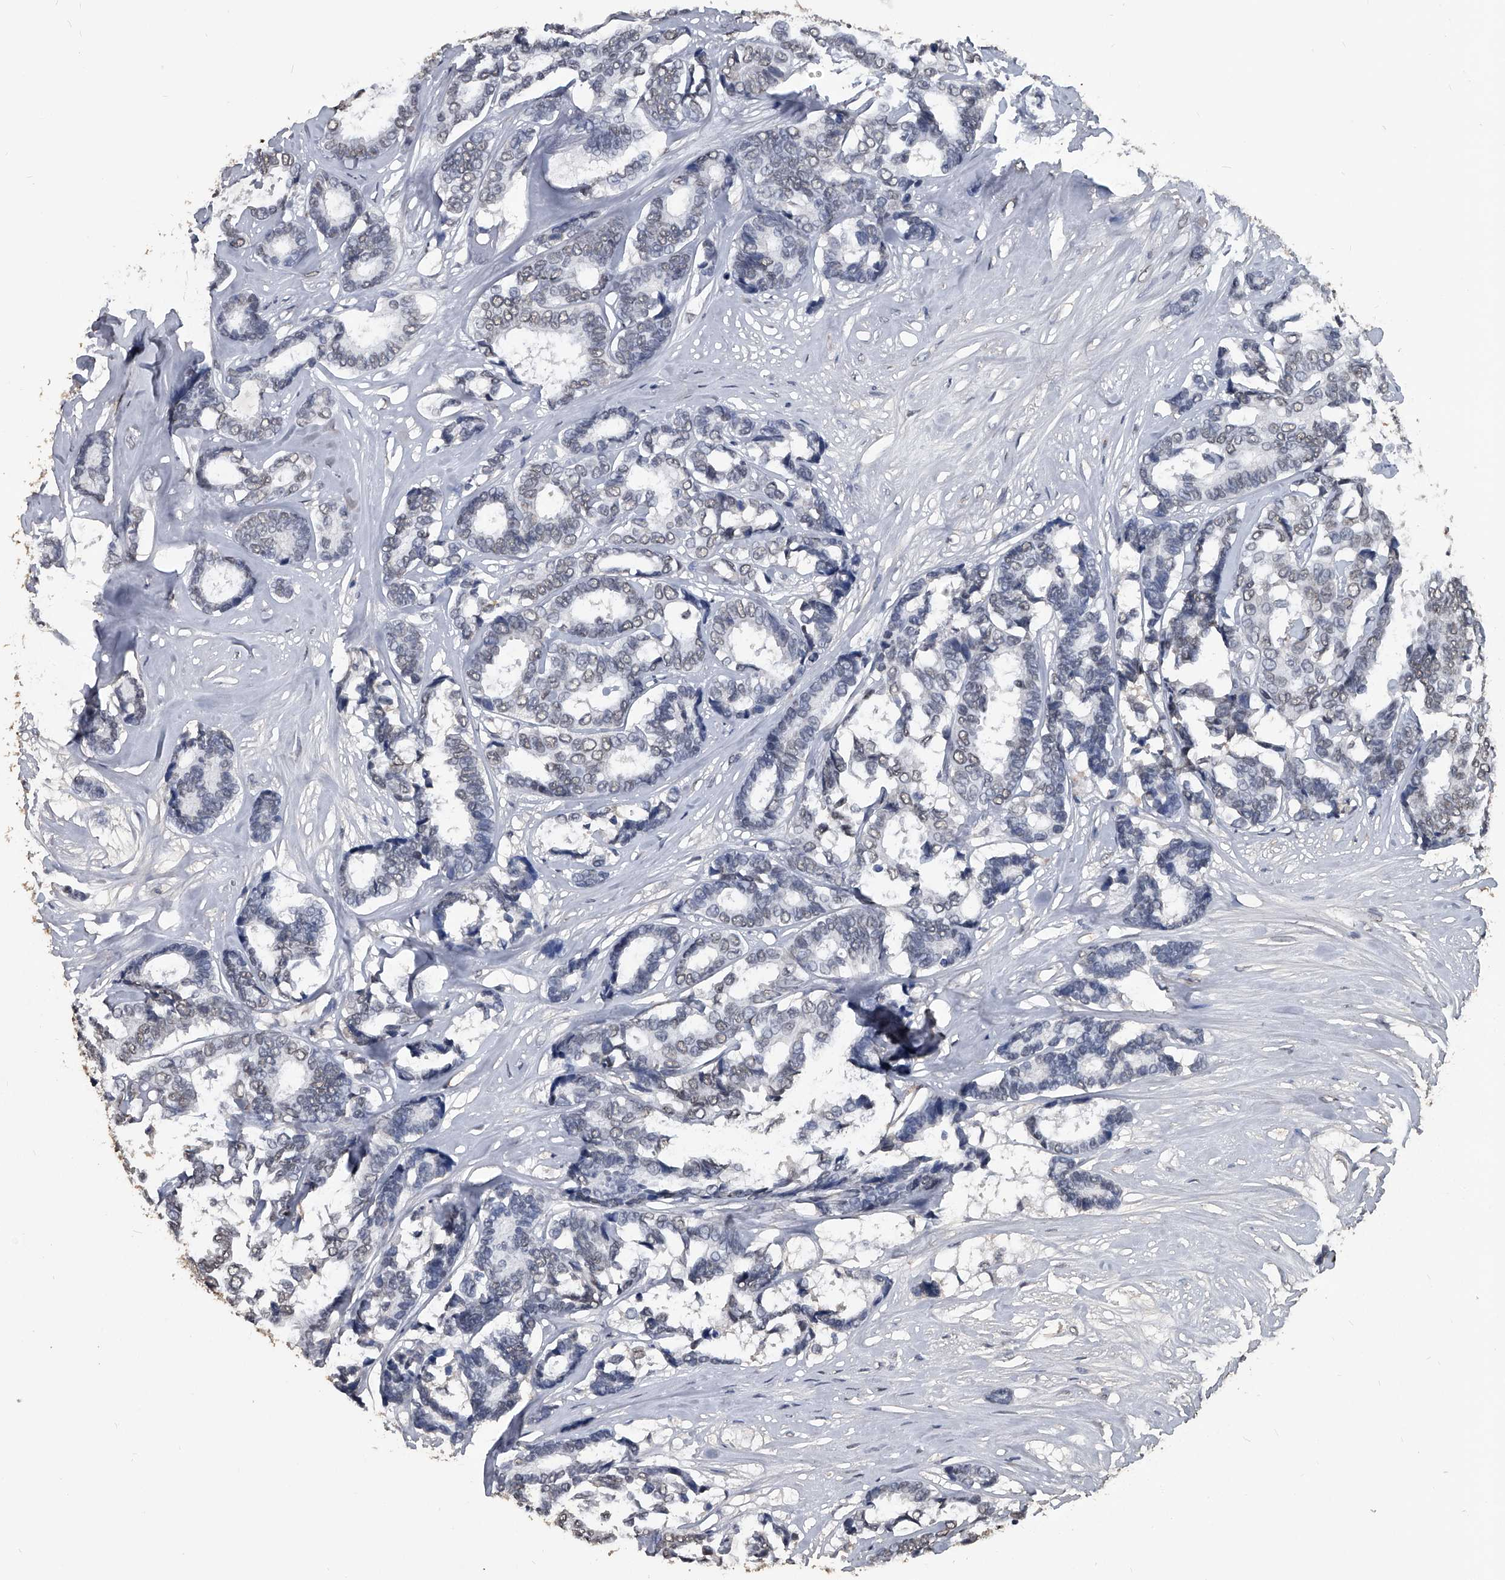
{"staining": {"intensity": "negative", "quantity": "none", "location": "none"}, "tissue": "breast cancer", "cell_type": "Tumor cells", "image_type": "cancer", "snomed": [{"axis": "morphology", "description": "Duct carcinoma"}, {"axis": "topography", "description": "Breast"}], "caption": "Tumor cells show no significant protein staining in breast cancer.", "gene": "MATR3", "patient": {"sex": "female", "age": 87}}